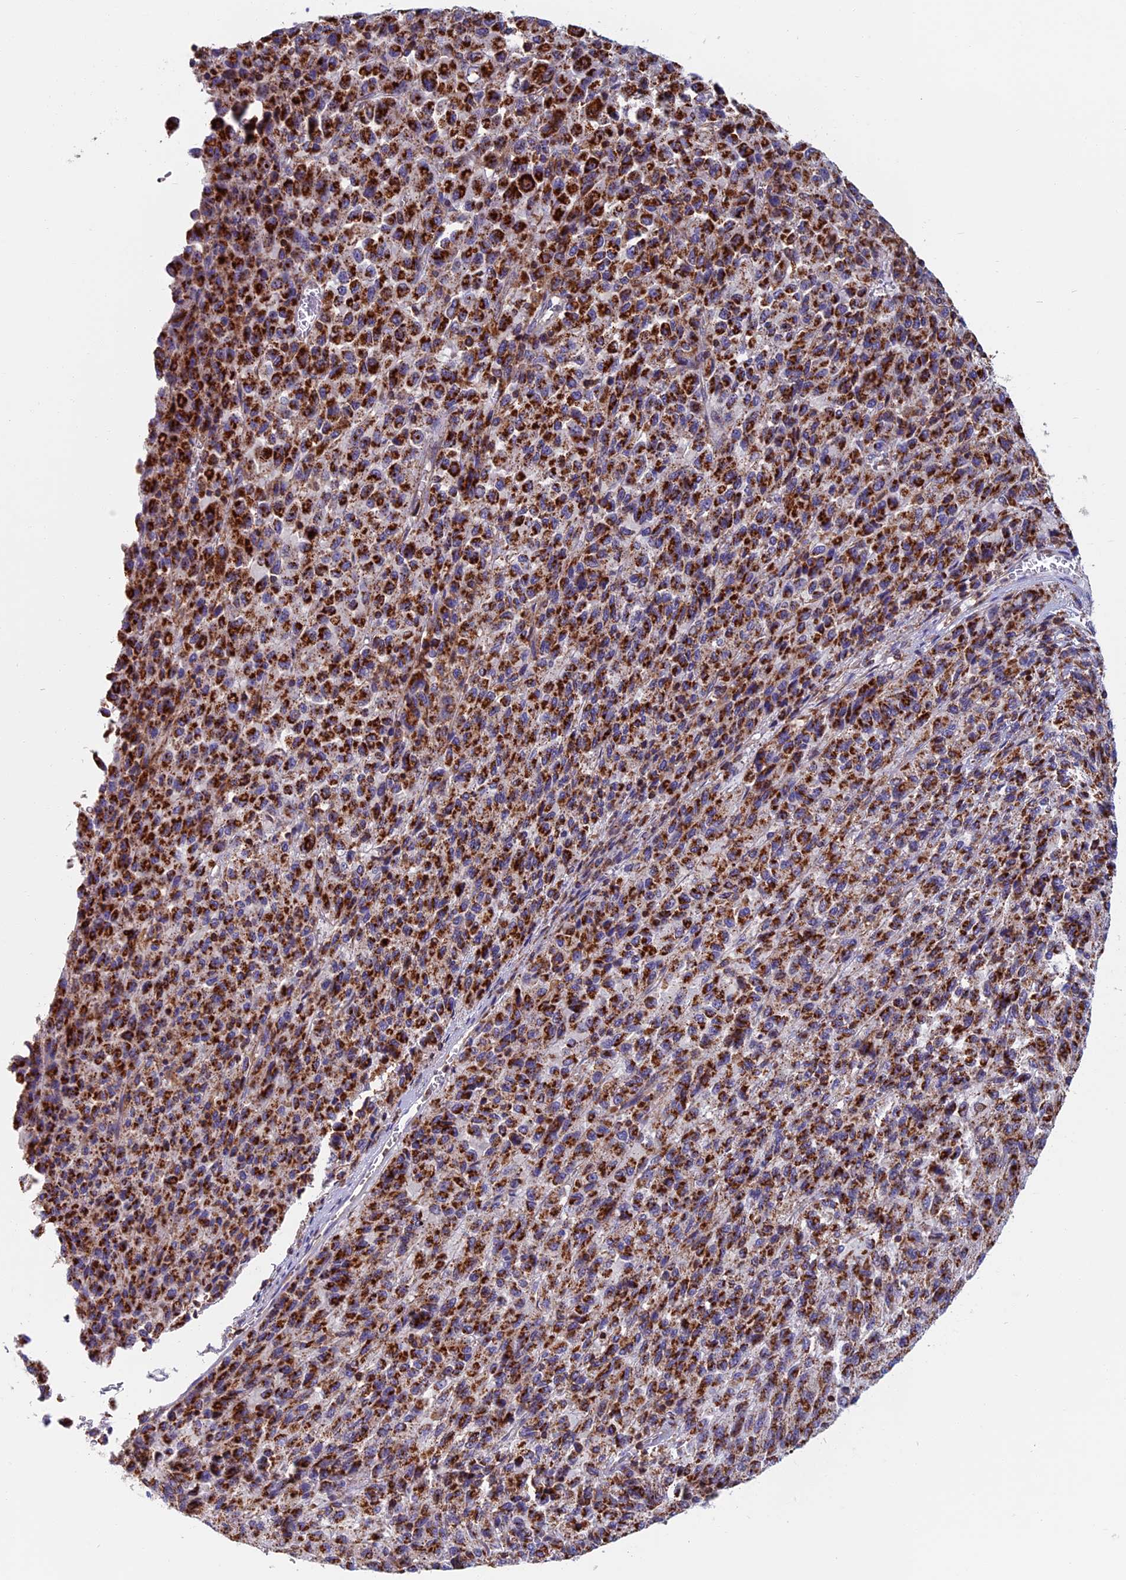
{"staining": {"intensity": "strong", "quantity": ">75%", "location": "cytoplasmic/membranous"}, "tissue": "melanoma", "cell_type": "Tumor cells", "image_type": "cancer", "snomed": [{"axis": "morphology", "description": "Malignant melanoma, Metastatic site"}, {"axis": "topography", "description": "Lung"}], "caption": "Immunohistochemistry (DAB) staining of human melanoma reveals strong cytoplasmic/membranous protein positivity in about >75% of tumor cells. (DAB (3,3'-diaminobenzidine) IHC with brightfield microscopy, high magnification).", "gene": "HSD17B8", "patient": {"sex": "male", "age": 64}}